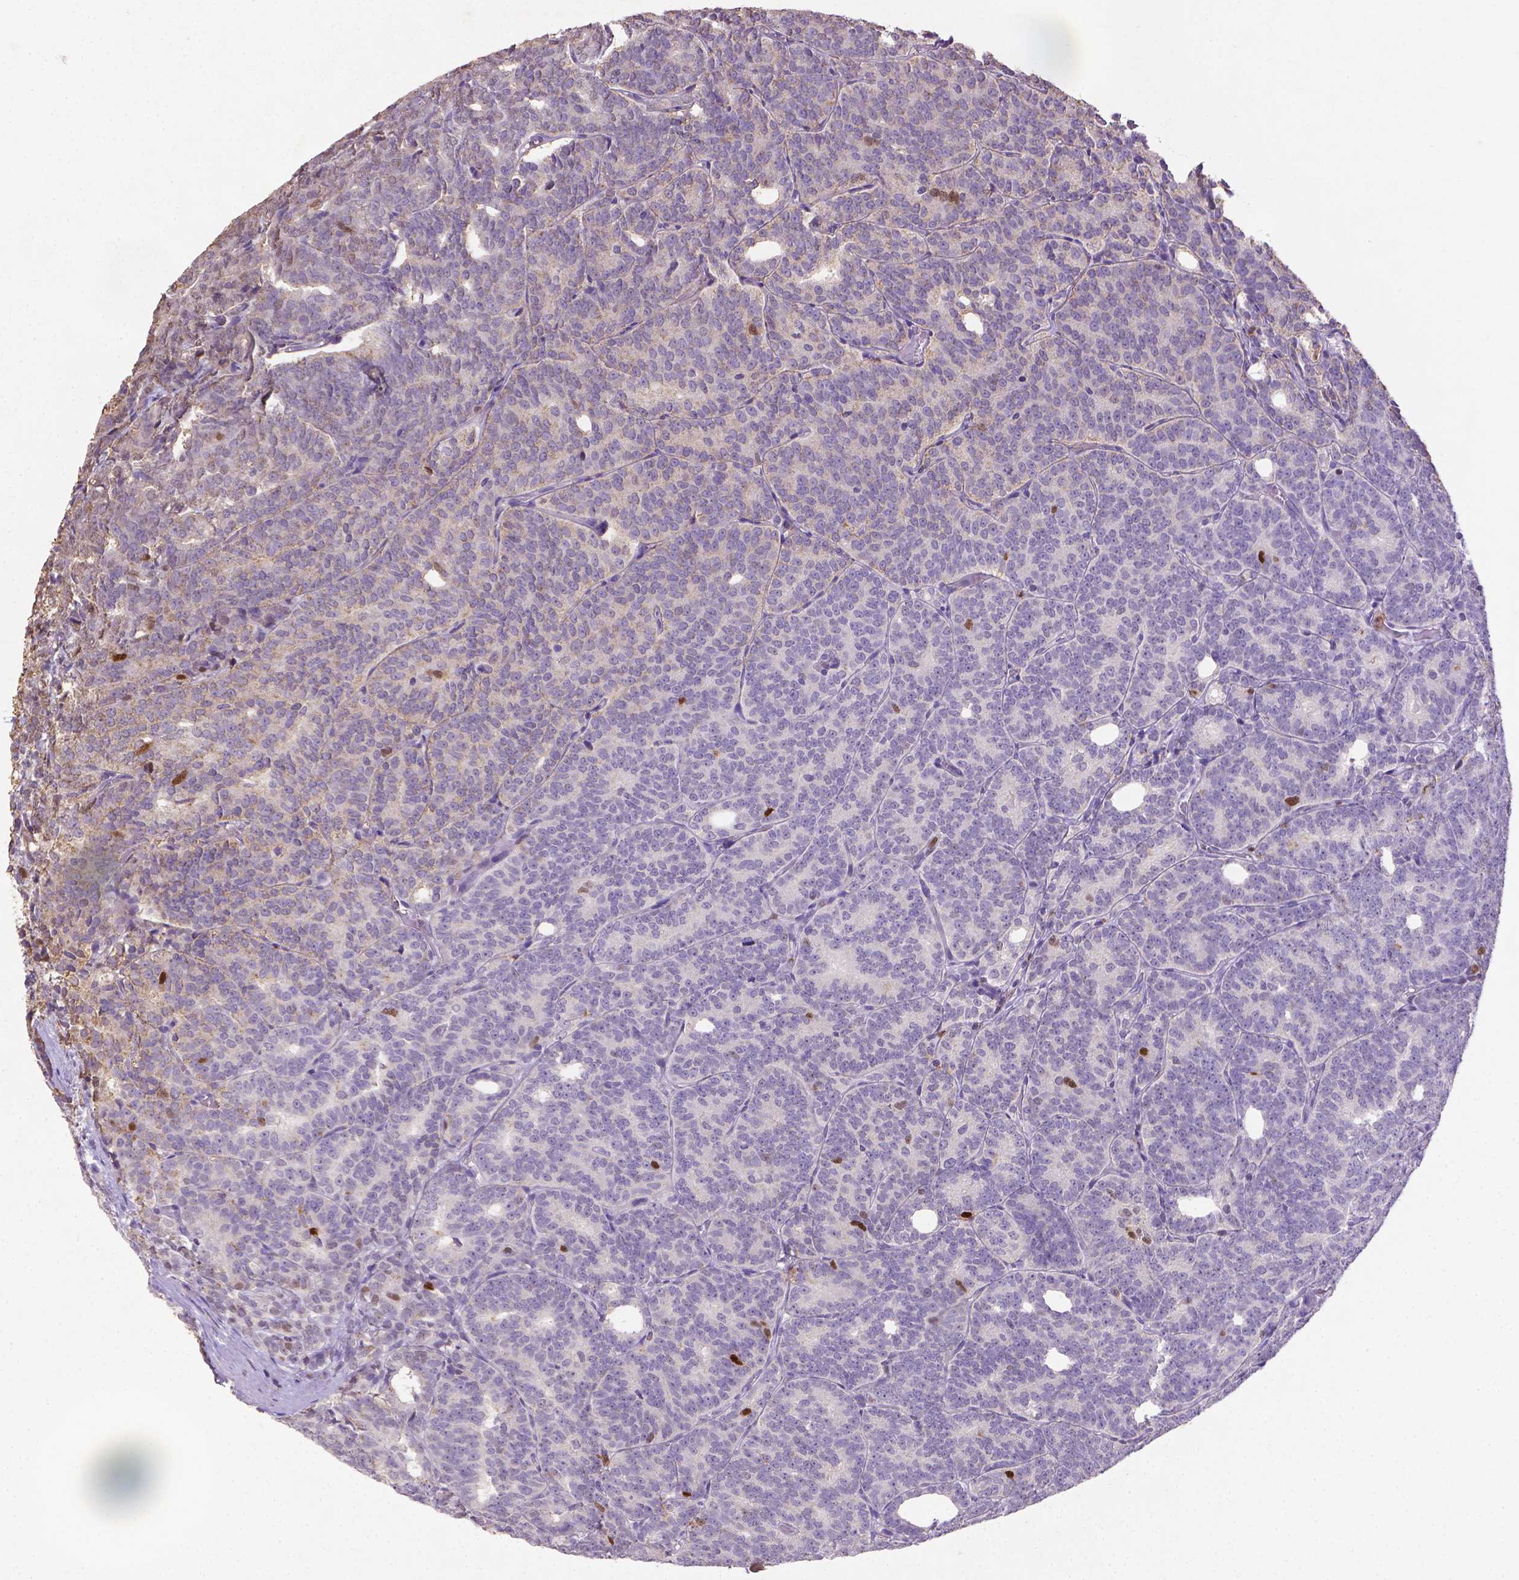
{"staining": {"intensity": "strong", "quantity": "<25%", "location": "nuclear"}, "tissue": "prostate cancer", "cell_type": "Tumor cells", "image_type": "cancer", "snomed": [{"axis": "morphology", "description": "Adenocarcinoma, High grade"}, {"axis": "topography", "description": "Prostate"}], "caption": "High-power microscopy captured an IHC image of high-grade adenocarcinoma (prostate), revealing strong nuclear staining in about <25% of tumor cells. (DAB (3,3'-diaminobenzidine) = brown stain, brightfield microscopy at high magnification).", "gene": "CDKN1A", "patient": {"sex": "male", "age": 53}}